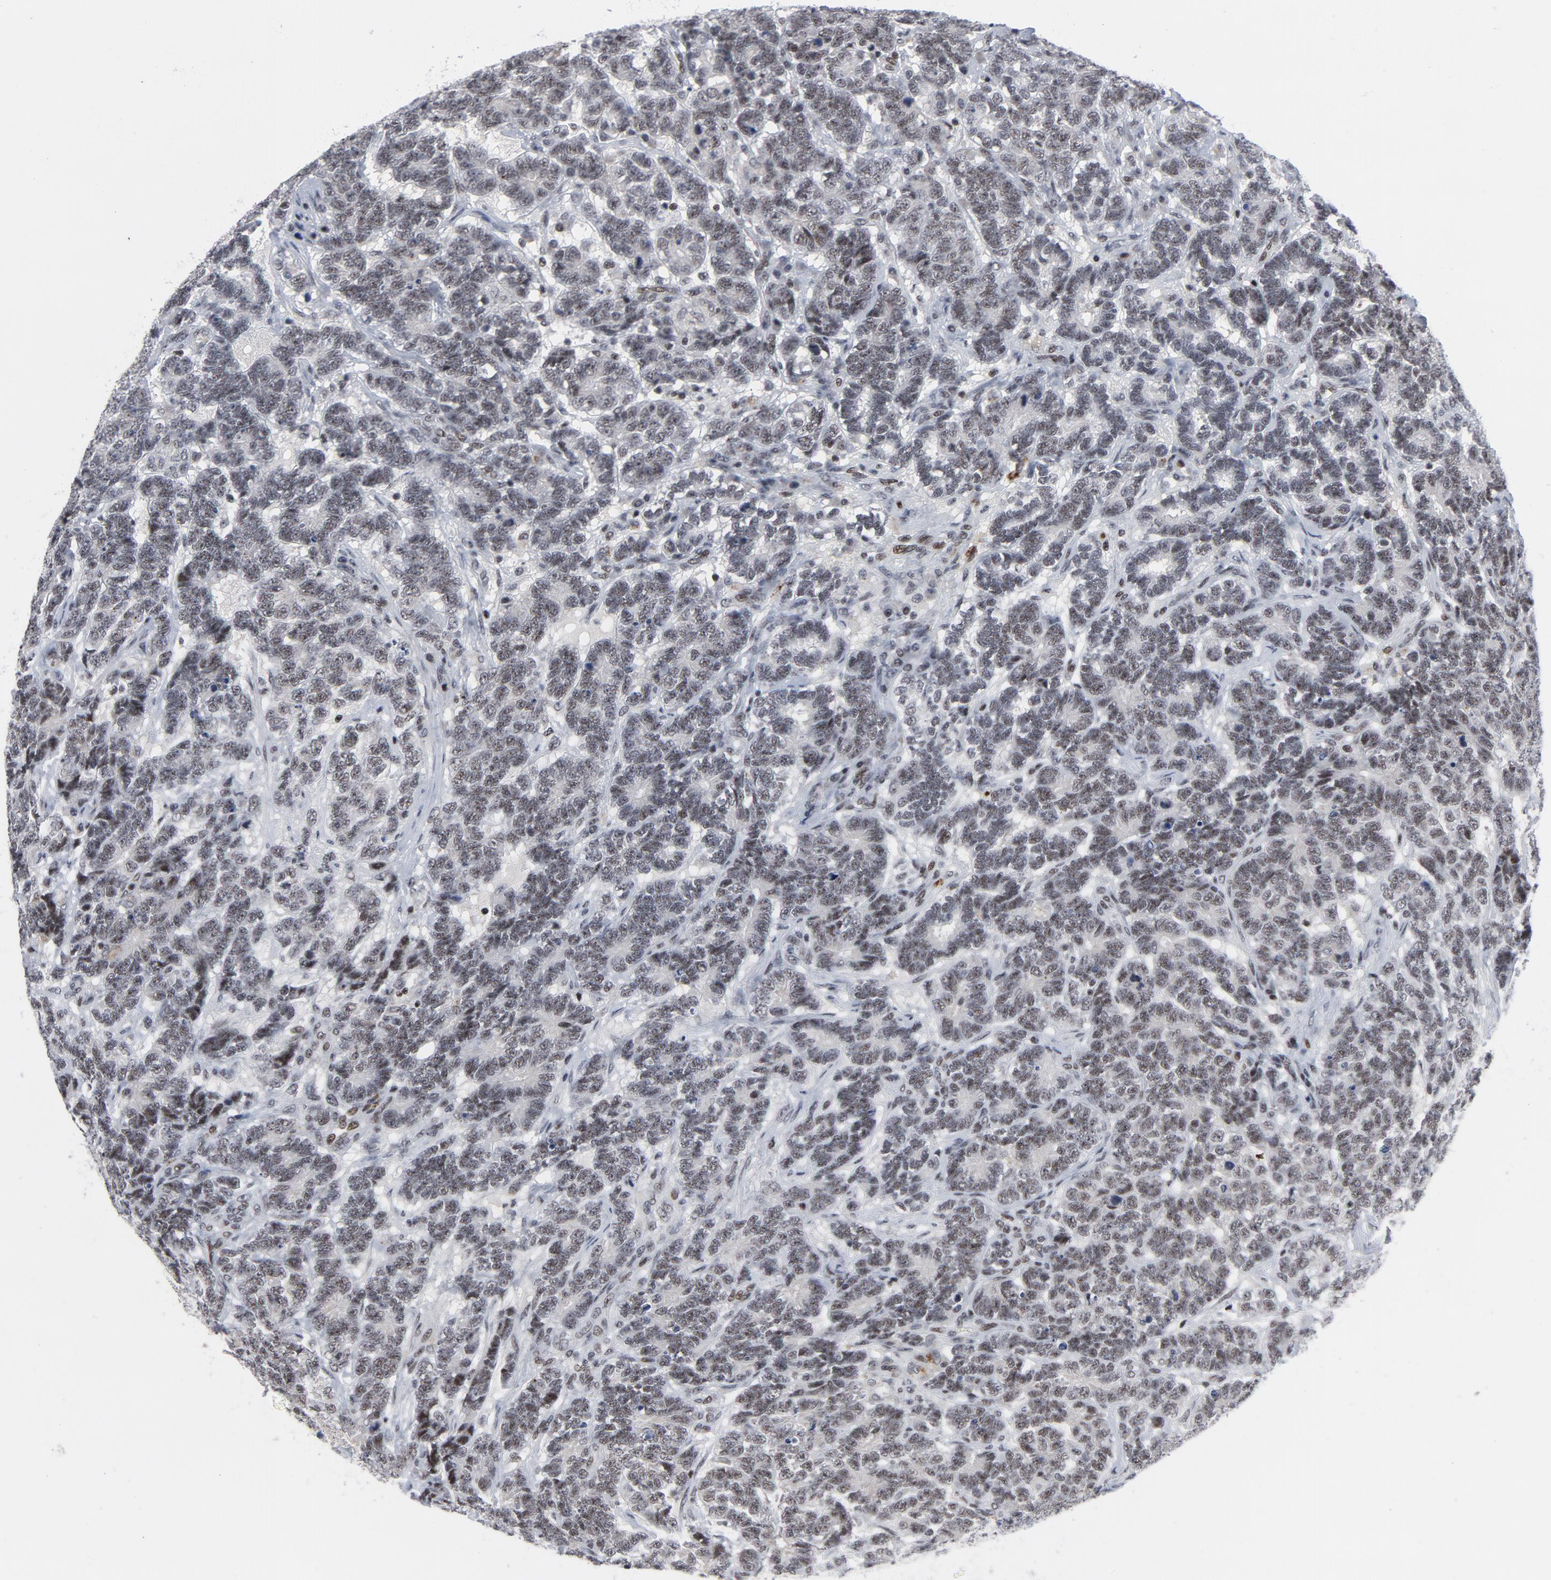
{"staining": {"intensity": "weak", "quantity": ">75%", "location": "nuclear"}, "tissue": "testis cancer", "cell_type": "Tumor cells", "image_type": "cancer", "snomed": [{"axis": "morphology", "description": "Carcinoma, Embryonal, NOS"}, {"axis": "topography", "description": "Testis"}], "caption": "Tumor cells show low levels of weak nuclear staining in approximately >75% of cells in human testis cancer. (Brightfield microscopy of DAB IHC at high magnification).", "gene": "GABPA", "patient": {"sex": "male", "age": 26}}